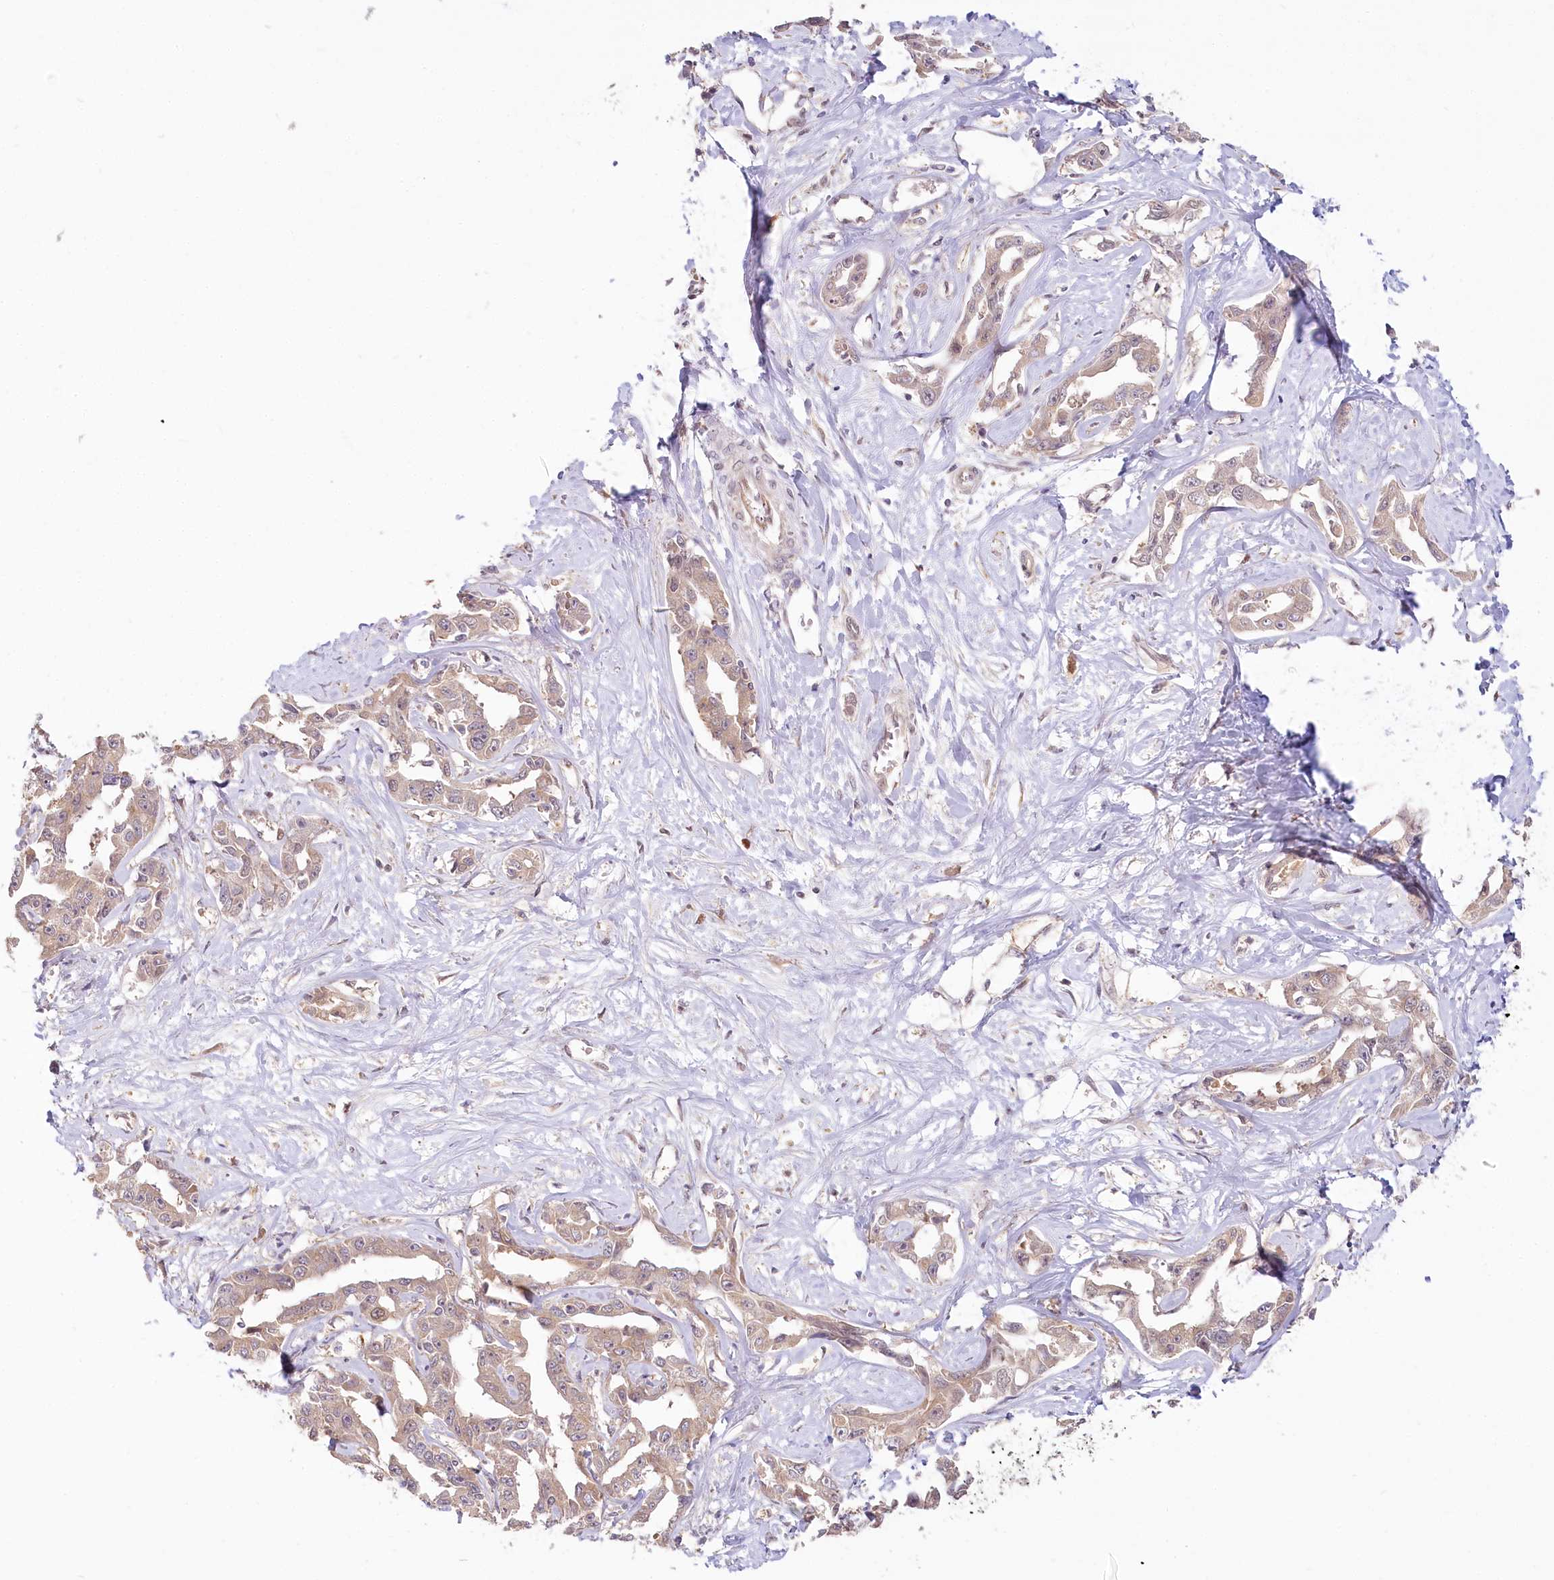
{"staining": {"intensity": "weak", "quantity": ">75%", "location": "cytoplasmic/membranous"}, "tissue": "liver cancer", "cell_type": "Tumor cells", "image_type": "cancer", "snomed": [{"axis": "morphology", "description": "Cholangiocarcinoma"}, {"axis": "topography", "description": "Liver"}], "caption": "An image showing weak cytoplasmic/membranous expression in about >75% of tumor cells in liver cholangiocarcinoma, as visualized by brown immunohistochemical staining.", "gene": "CEP70", "patient": {"sex": "male", "age": 59}}